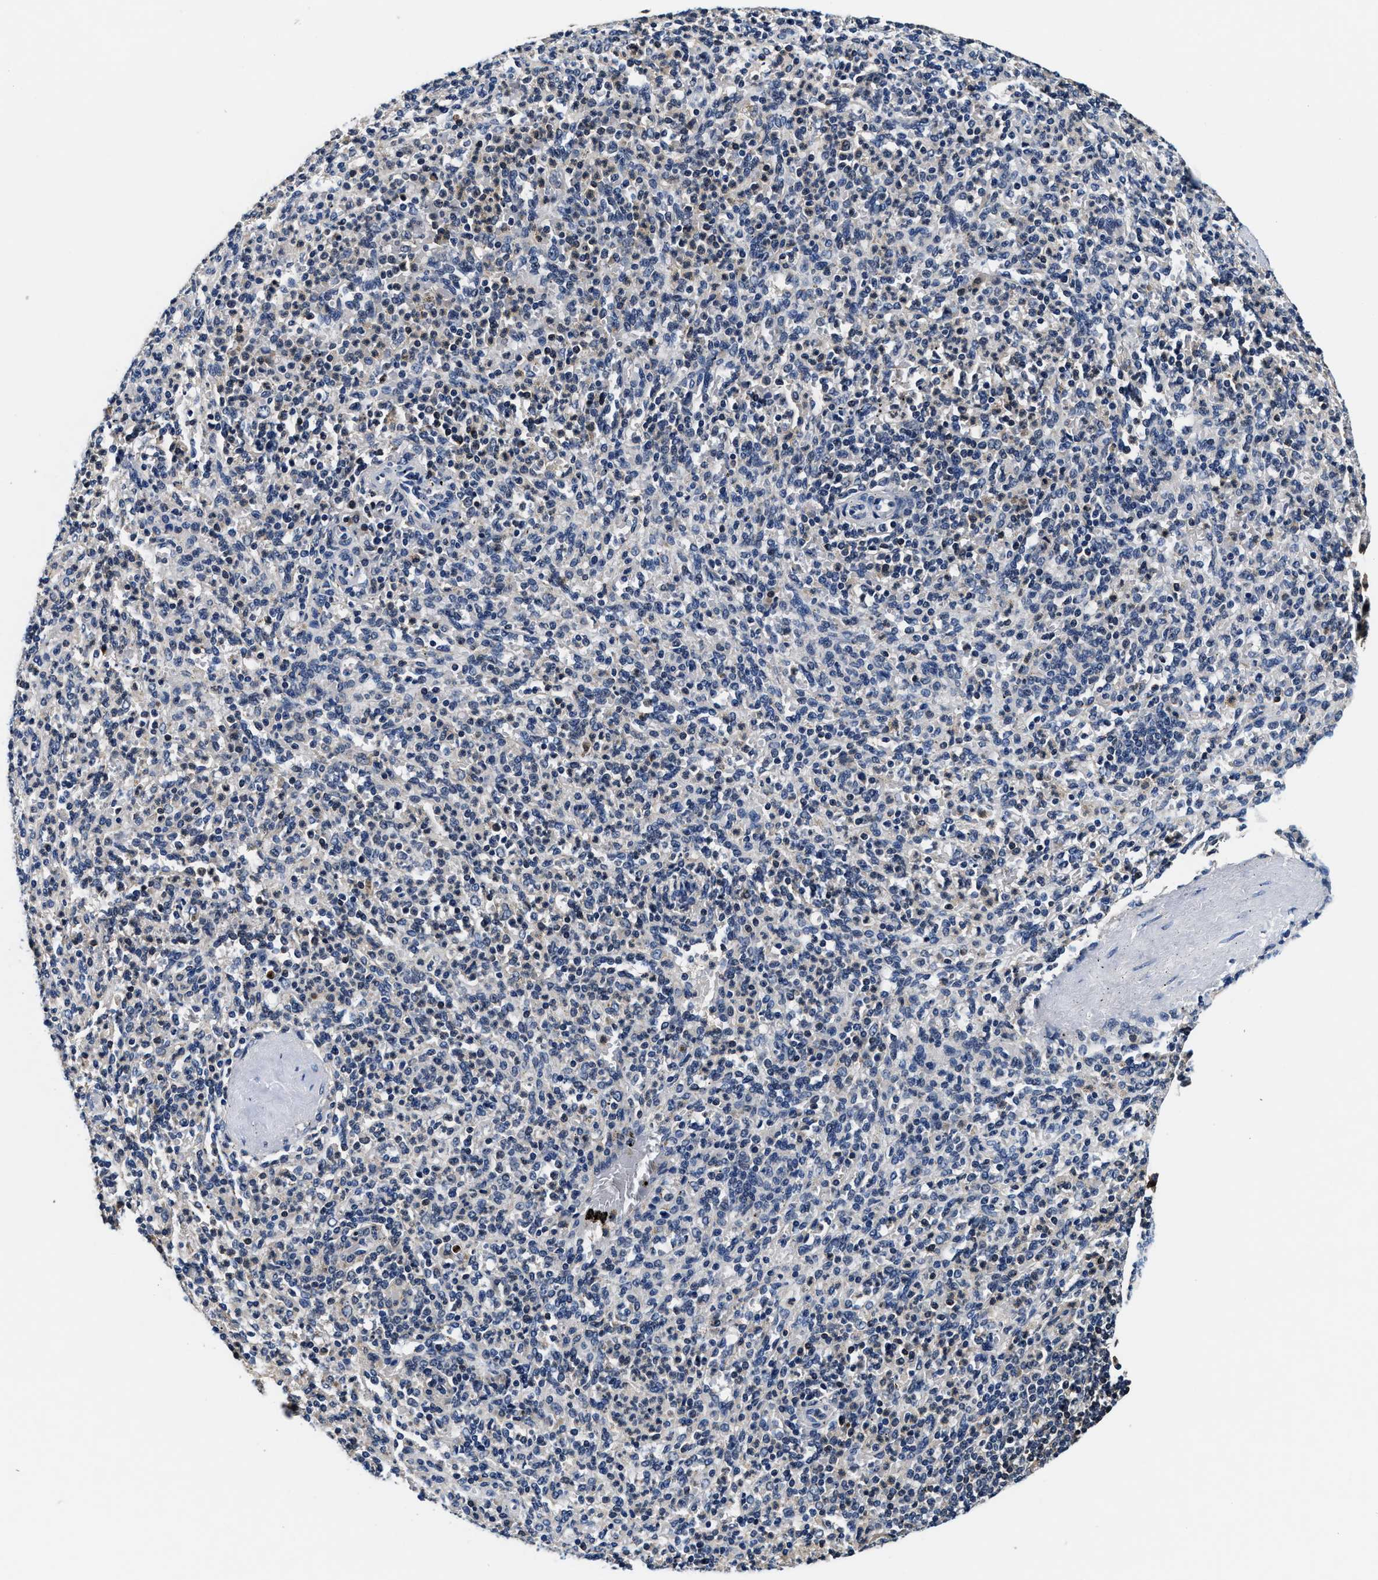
{"staining": {"intensity": "negative", "quantity": "none", "location": "none"}, "tissue": "spleen", "cell_type": "Cells in red pulp", "image_type": "normal", "snomed": [{"axis": "morphology", "description": "Normal tissue, NOS"}, {"axis": "topography", "description": "Spleen"}], "caption": "Immunohistochemistry (IHC) histopathology image of benign human spleen stained for a protein (brown), which reveals no expression in cells in red pulp.", "gene": "PHPT1", "patient": {"sex": "male", "age": 36}}